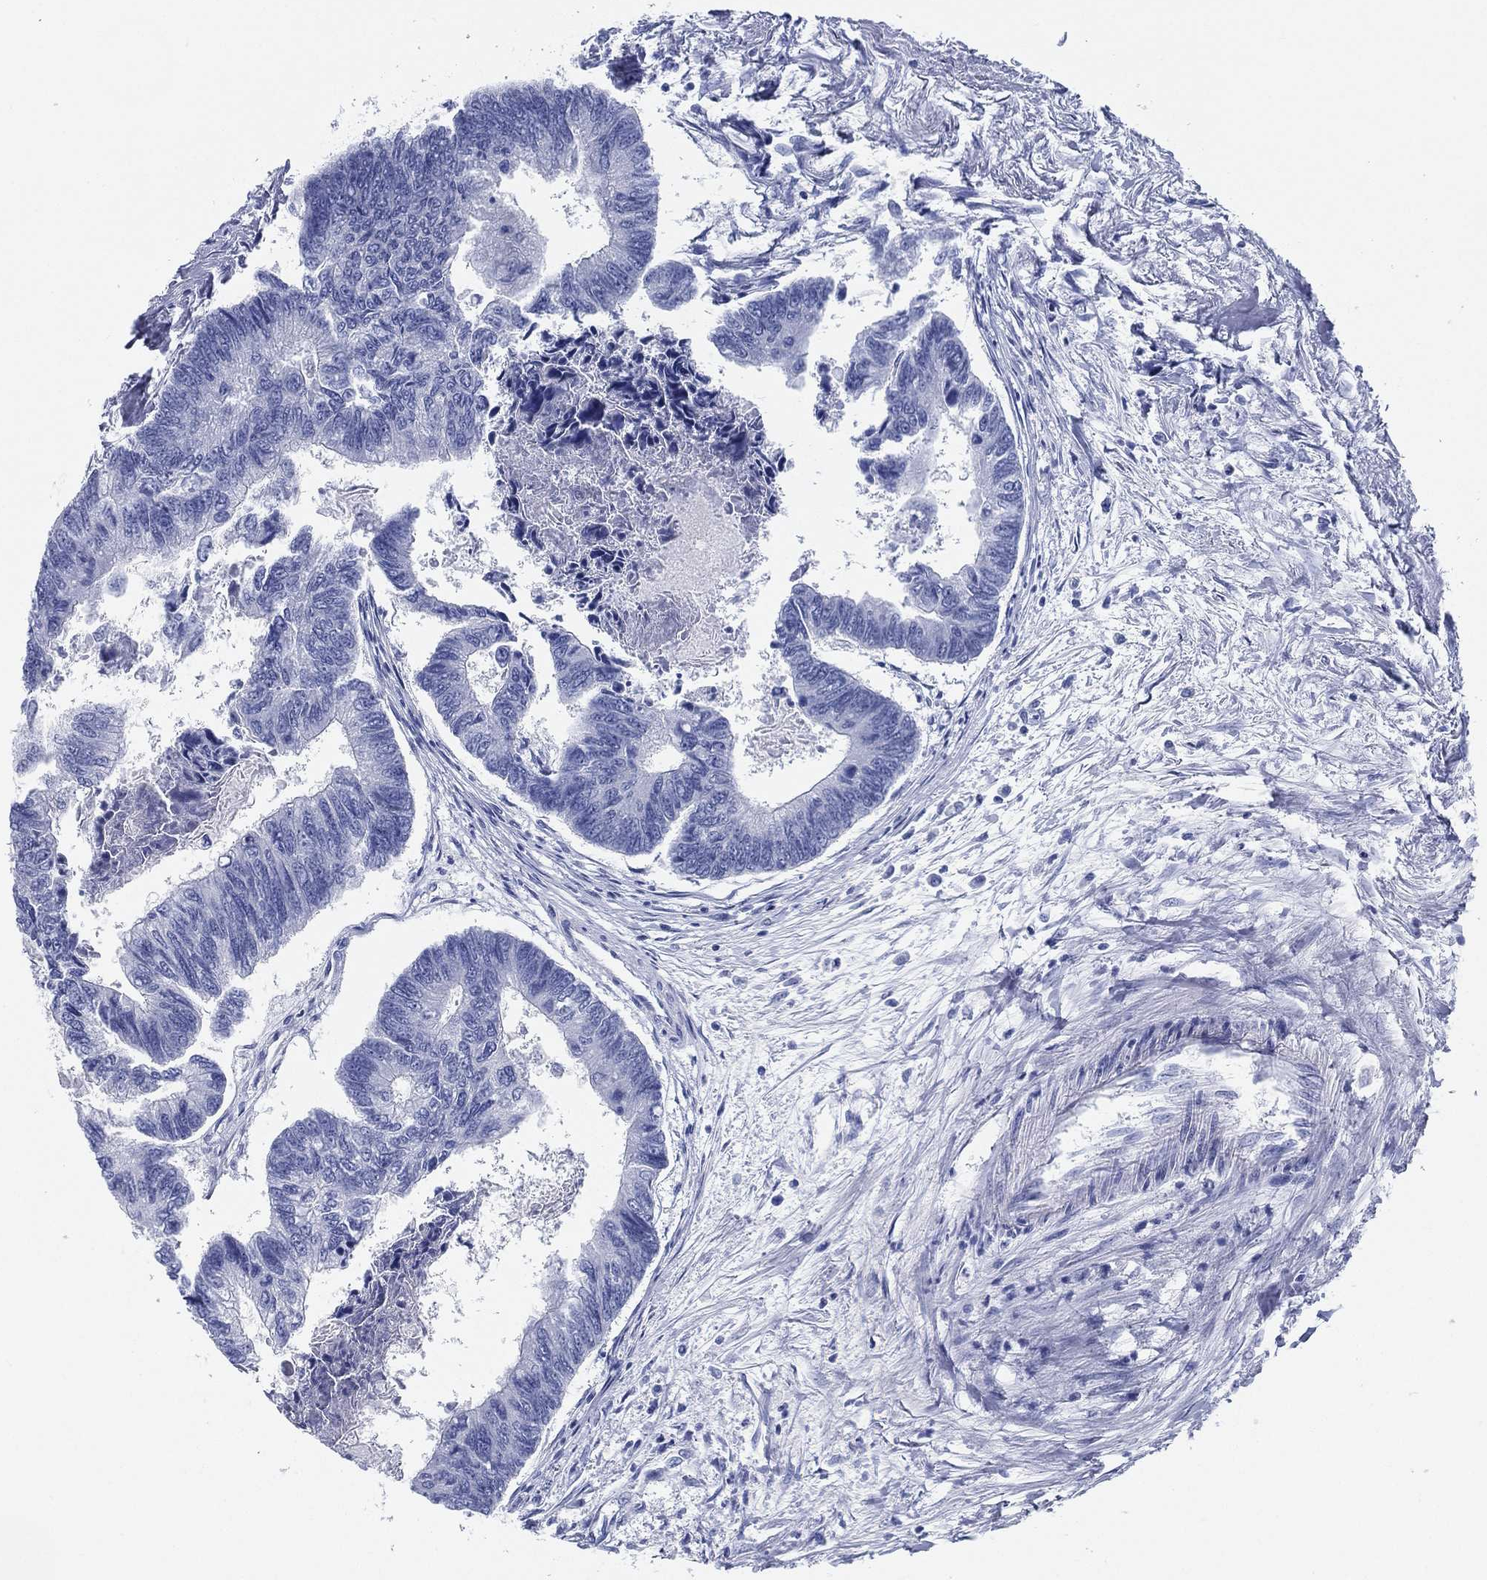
{"staining": {"intensity": "negative", "quantity": "none", "location": "none"}, "tissue": "colorectal cancer", "cell_type": "Tumor cells", "image_type": "cancer", "snomed": [{"axis": "morphology", "description": "Adenocarcinoma, NOS"}, {"axis": "topography", "description": "Colon"}], "caption": "A high-resolution image shows immunohistochemistry (IHC) staining of adenocarcinoma (colorectal), which shows no significant expression in tumor cells.", "gene": "TMEM252", "patient": {"sex": "female", "age": 65}}